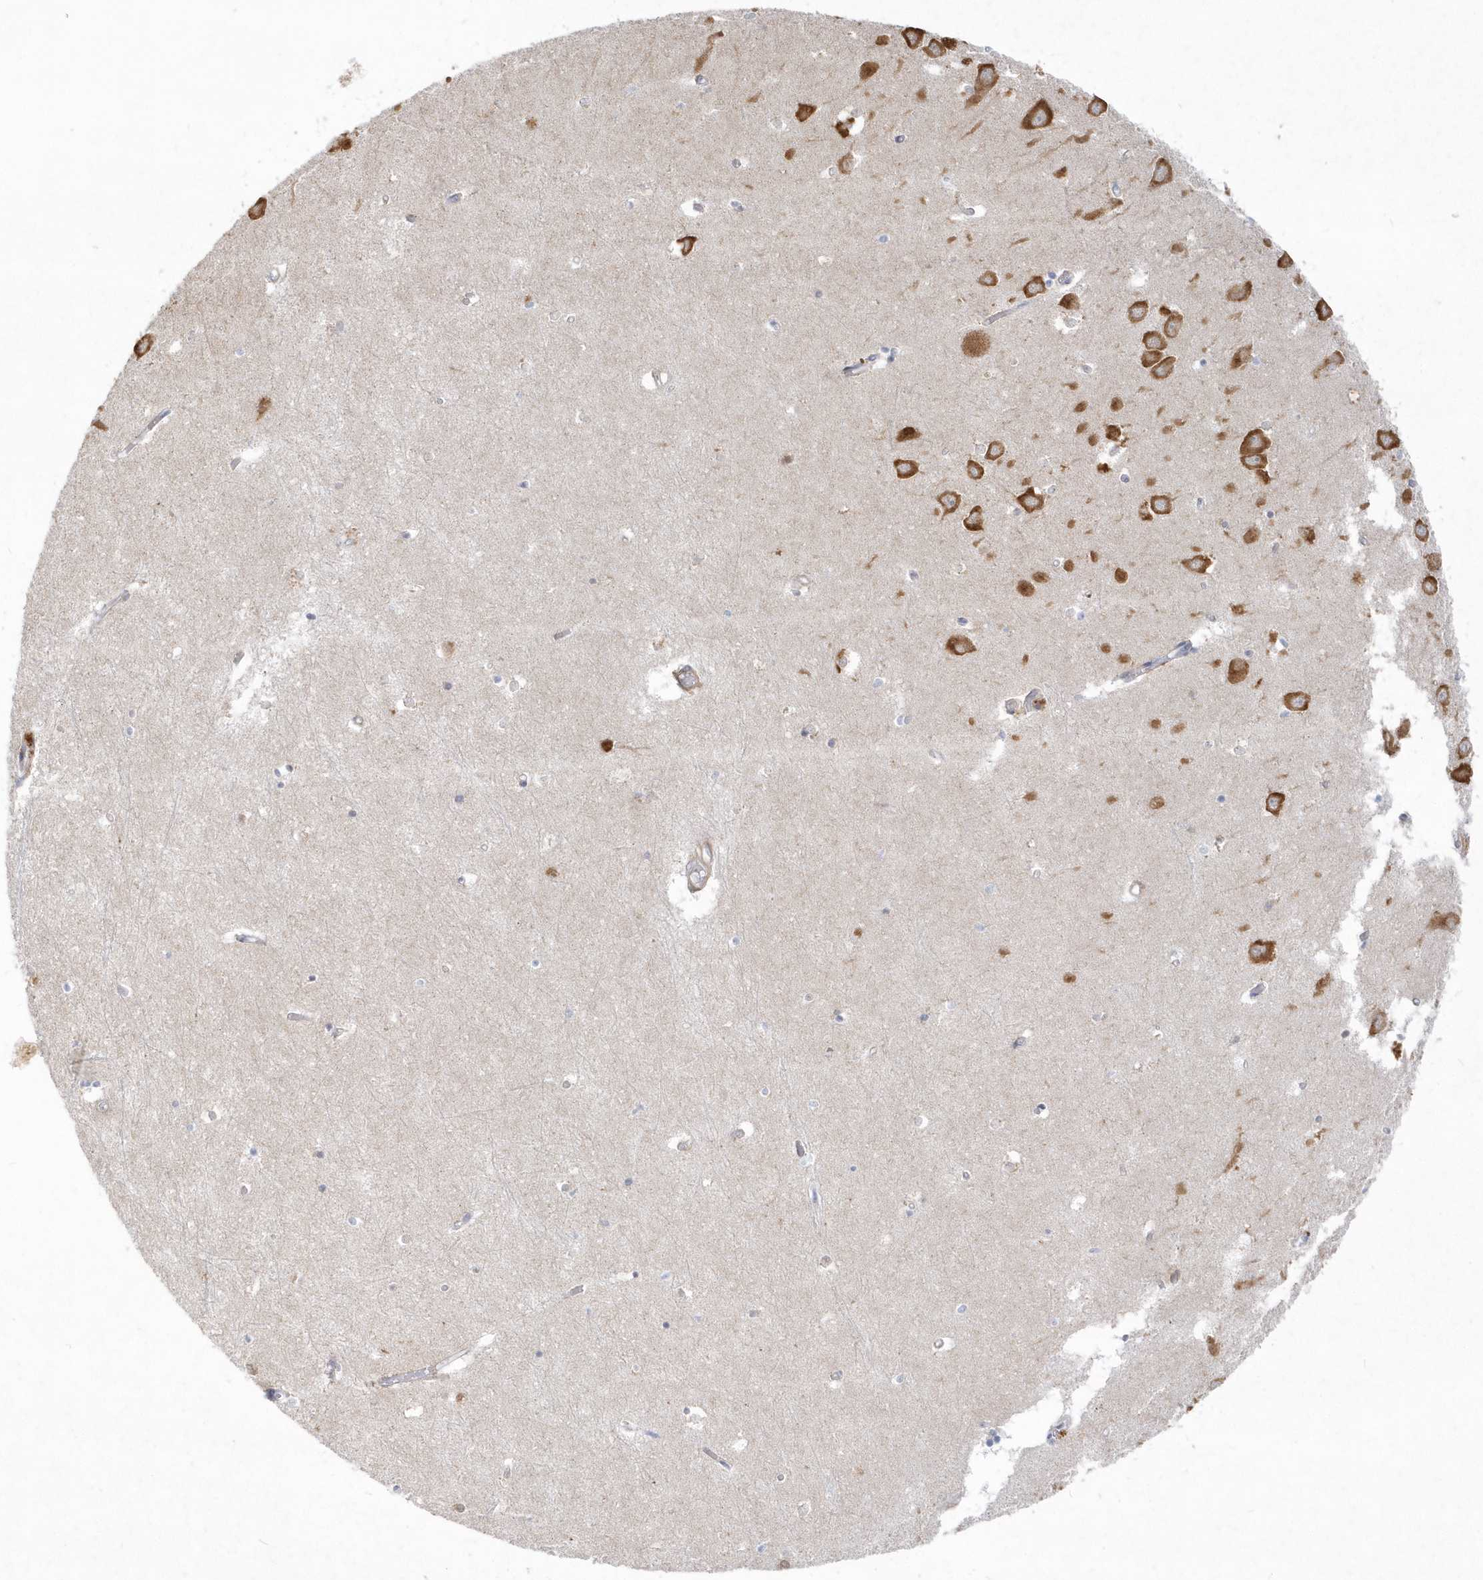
{"staining": {"intensity": "negative", "quantity": "none", "location": "none"}, "tissue": "hippocampus", "cell_type": "Glial cells", "image_type": "normal", "snomed": [{"axis": "morphology", "description": "Normal tissue, NOS"}, {"axis": "topography", "description": "Hippocampus"}], "caption": "The photomicrograph demonstrates no significant positivity in glial cells of hippocampus.", "gene": "LARS1", "patient": {"sex": "male", "age": 70}}